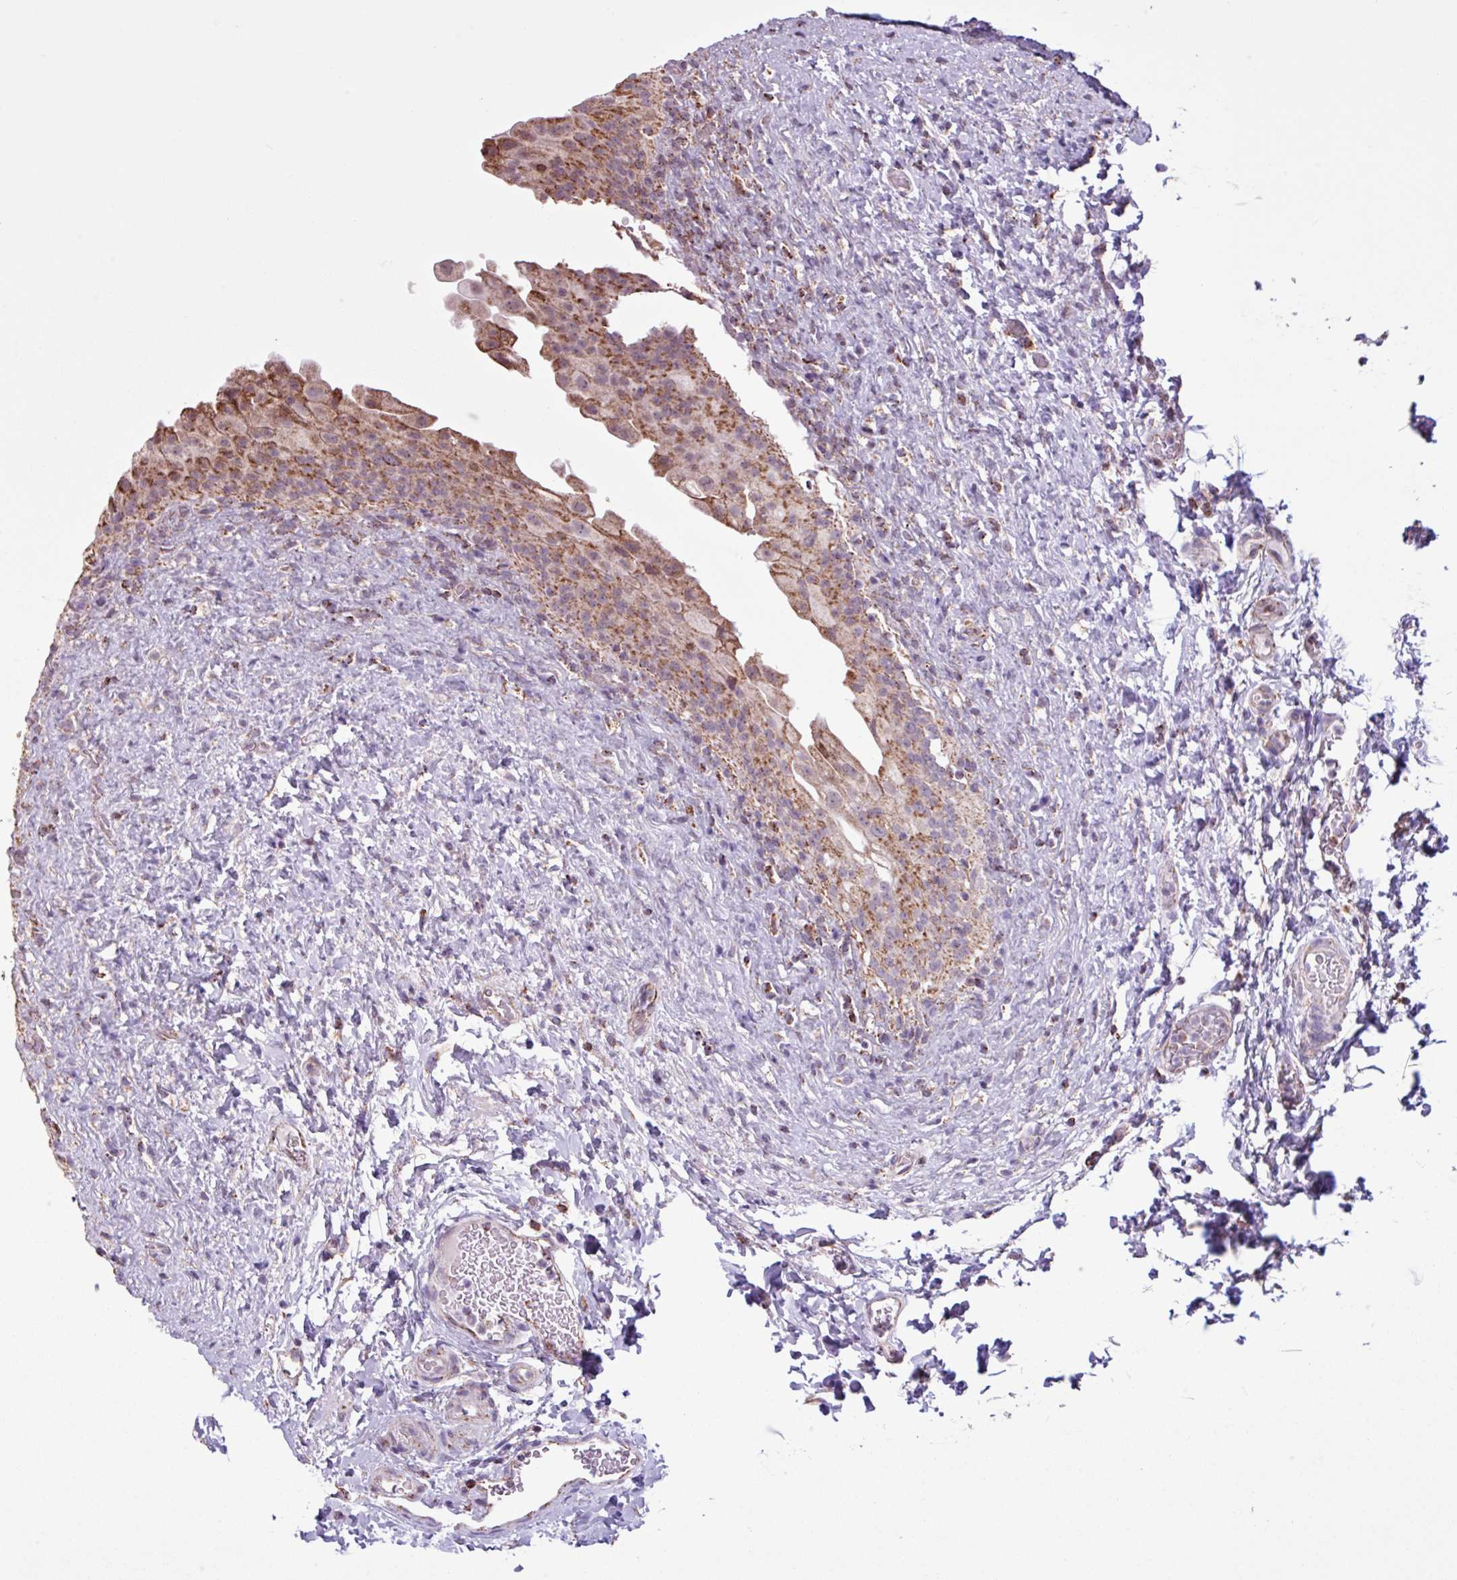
{"staining": {"intensity": "strong", "quantity": ">75%", "location": "cytoplasmic/membranous"}, "tissue": "urinary bladder", "cell_type": "Urothelial cells", "image_type": "normal", "snomed": [{"axis": "morphology", "description": "Normal tissue, NOS"}, {"axis": "topography", "description": "Urinary bladder"}], "caption": "An immunohistochemistry (IHC) micrograph of benign tissue is shown. Protein staining in brown highlights strong cytoplasmic/membranous positivity in urinary bladder within urothelial cells.", "gene": "ALG8", "patient": {"sex": "female", "age": 27}}